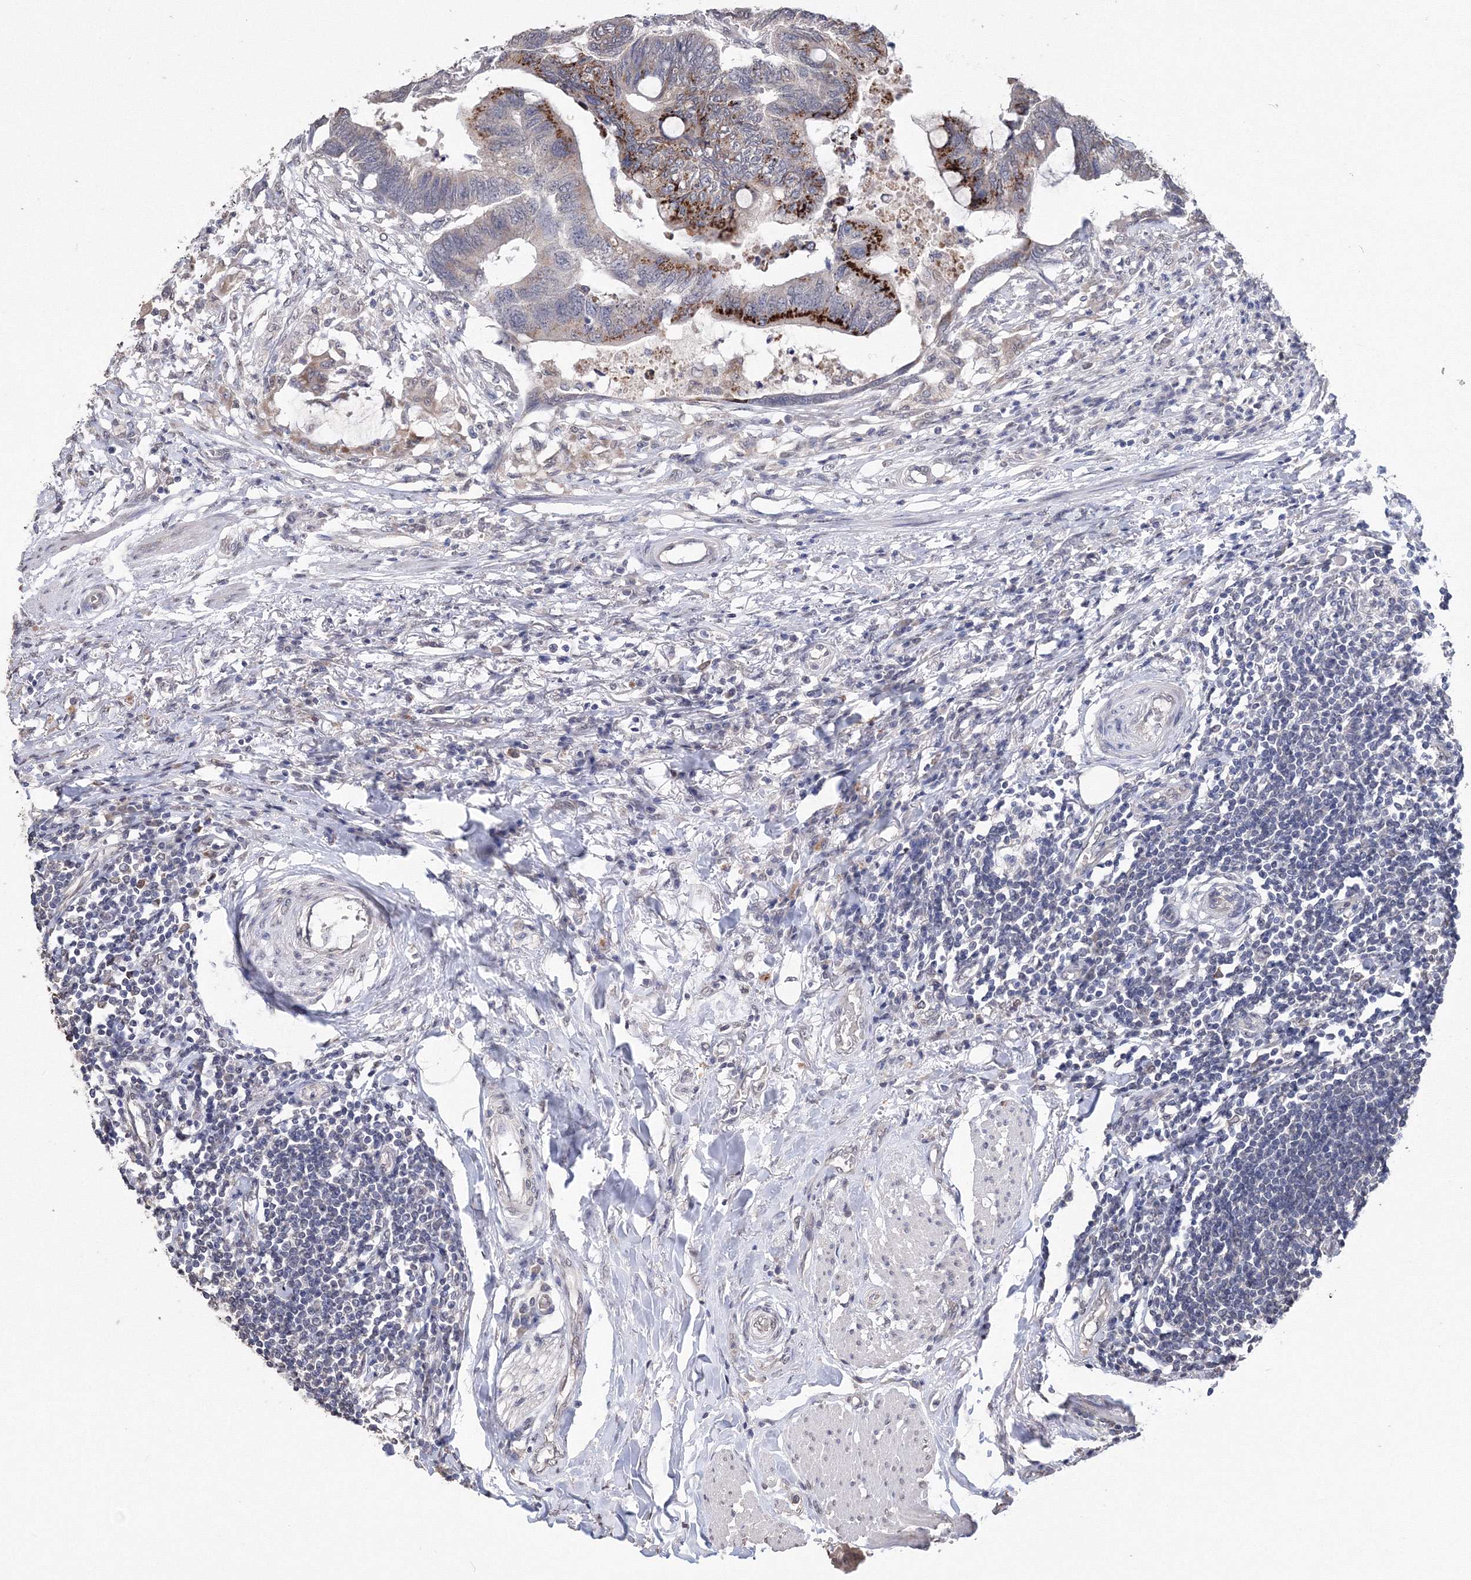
{"staining": {"intensity": "strong", "quantity": "<25%", "location": "cytoplasmic/membranous"}, "tissue": "colorectal cancer", "cell_type": "Tumor cells", "image_type": "cancer", "snomed": [{"axis": "morphology", "description": "Normal tissue, NOS"}, {"axis": "morphology", "description": "Adenocarcinoma, NOS"}, {"axis": "topography", "description": "Rectum"}, {"axis": "topography", "description": "Peripheral nerve tissue"}], "caption": "Strong cytoplasmic/membranous protein staining is appreciated in about <25% of tumor cells in colorectal cancer (adenocarcinoma).", "gene": "GPN1", "patient": {"sex": "male", "age": 92}}